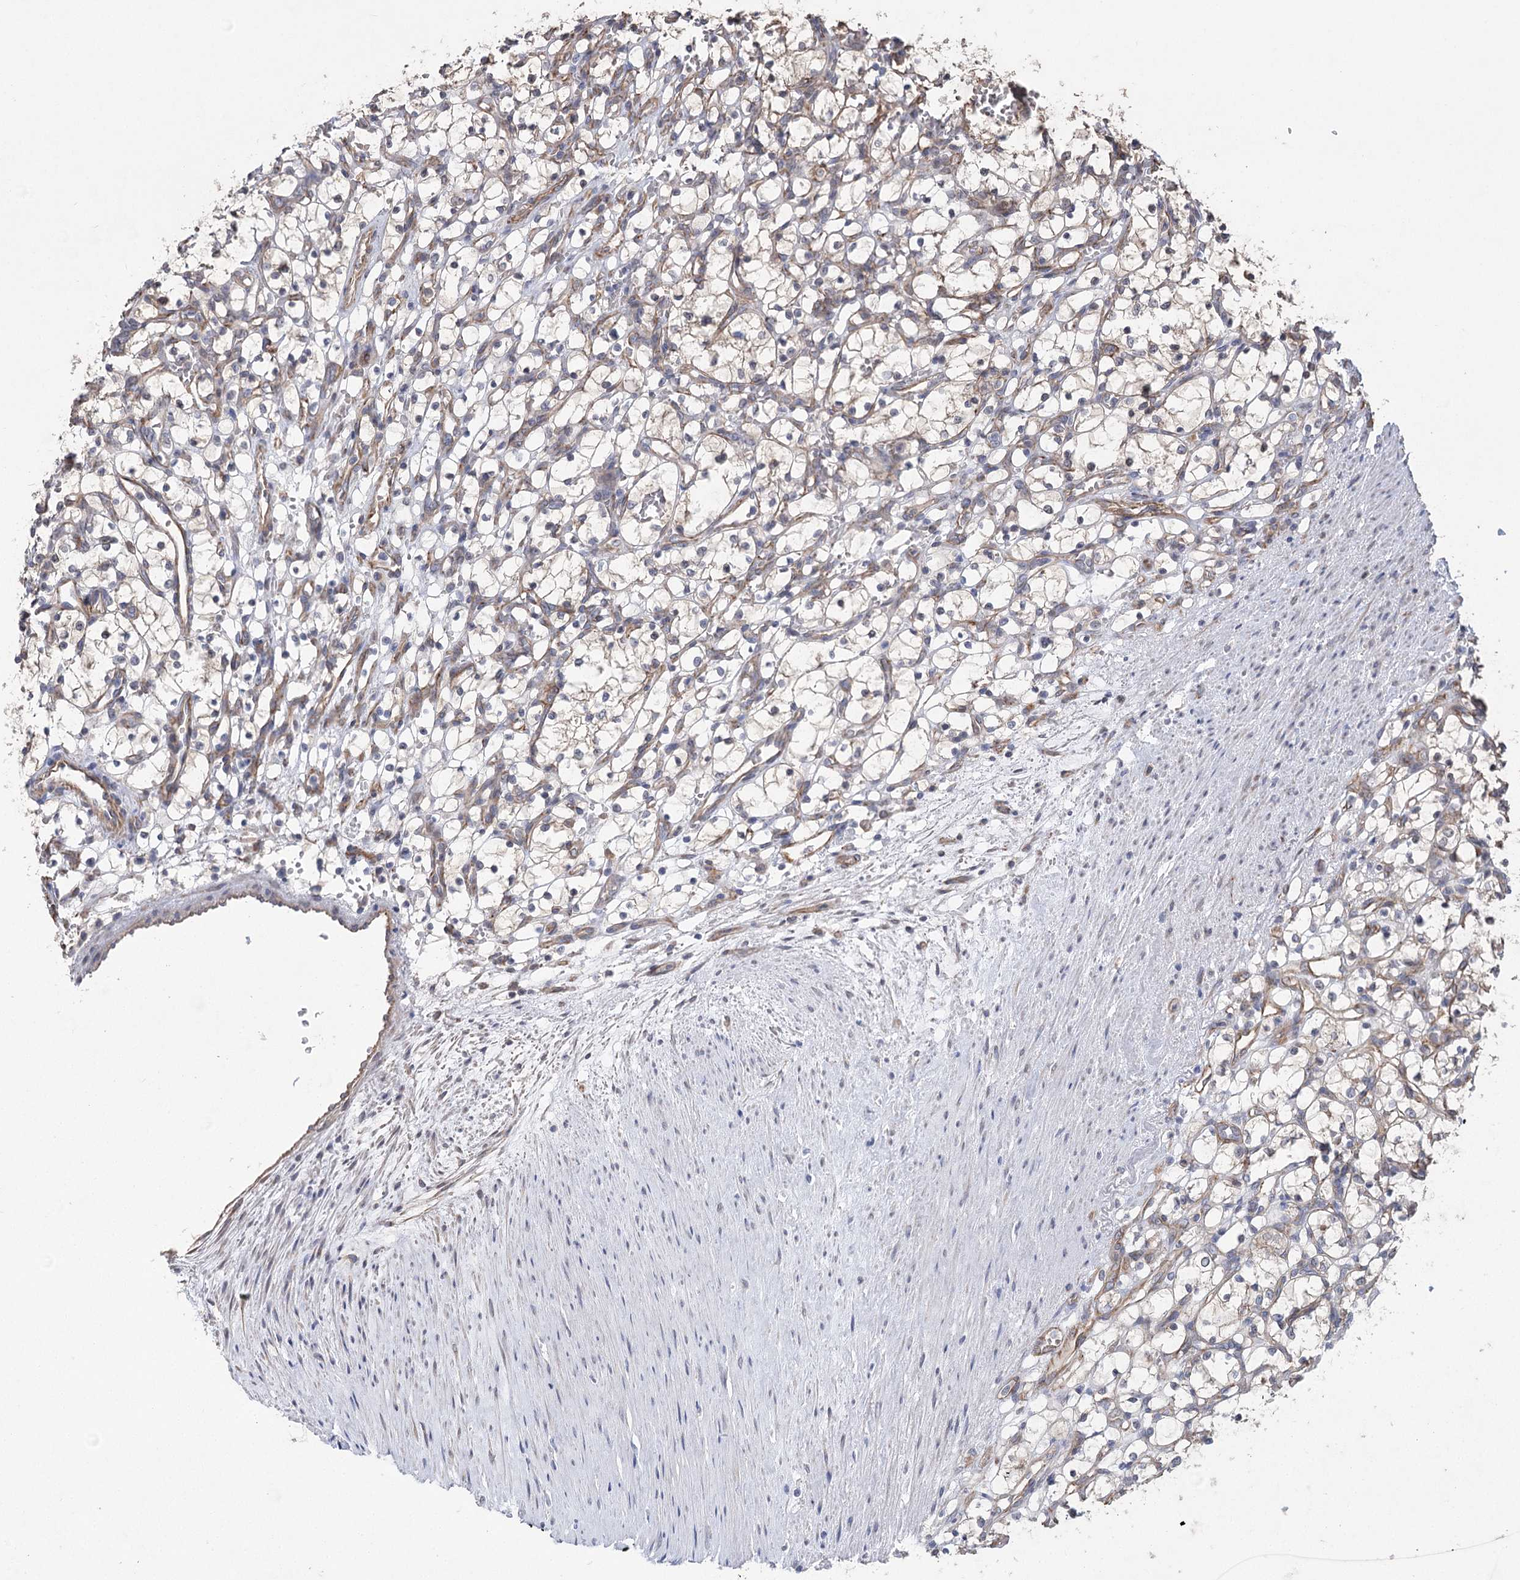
{"staining": {"intensity": "negative", "quantity": "none", "location": "none"}, "tissue": "renal cancer", "cell_type": "Tumor cells", "image_type": "cancer", "snomed": [{"axis": "morphology", "description": "Adenocarcinoma, NOS"}, {"axis": "topography", "description": "Kidney"}], "caption": "Immunohistochemical staining of renal adenocarcinoma shows no significant staining in tumor cells.", "gene": "RWDD4", "patient": {"sex": "female", "age": 69}}